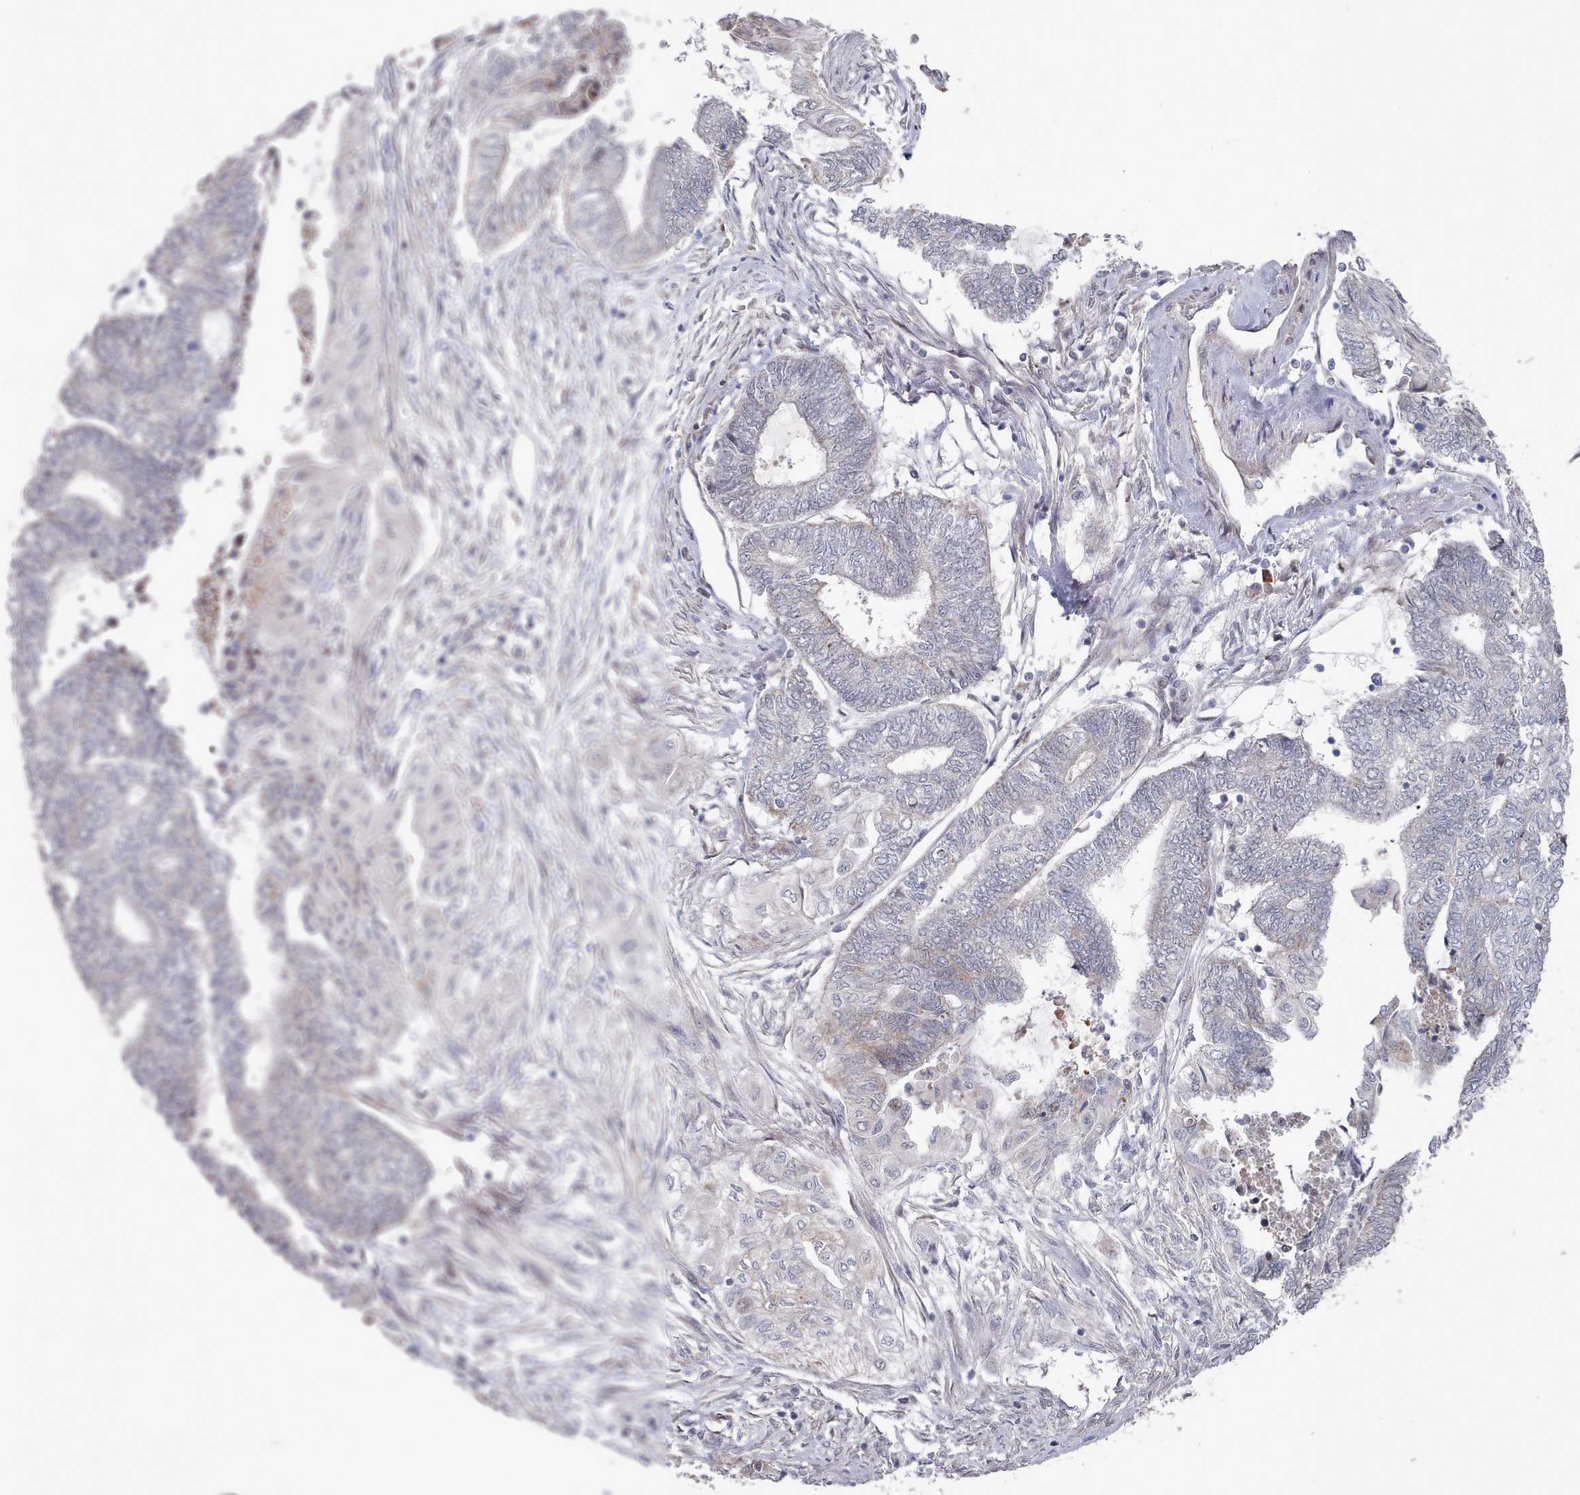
{"staining": {"intensity": "negative", "quantity": "none", "location": "none"}, "tissue": "endometrial cancer", "cell_type": "Tumor cells", "image_type": "cancer", "snomed": [{"axis": "morphology", "description": "Adenocarcinoma, NOS"}, {"axis": "topography", "description": "Uterus"}, {"axis": "topography", "description": "Endometrium"}], "caption": "This is an IHC histopathology image of human endometrial cancer (adenocarcinoma). There is no staining in tumor cells.", "gene": "CPSF4", "patient": {"sex": "female", "age": 70}}